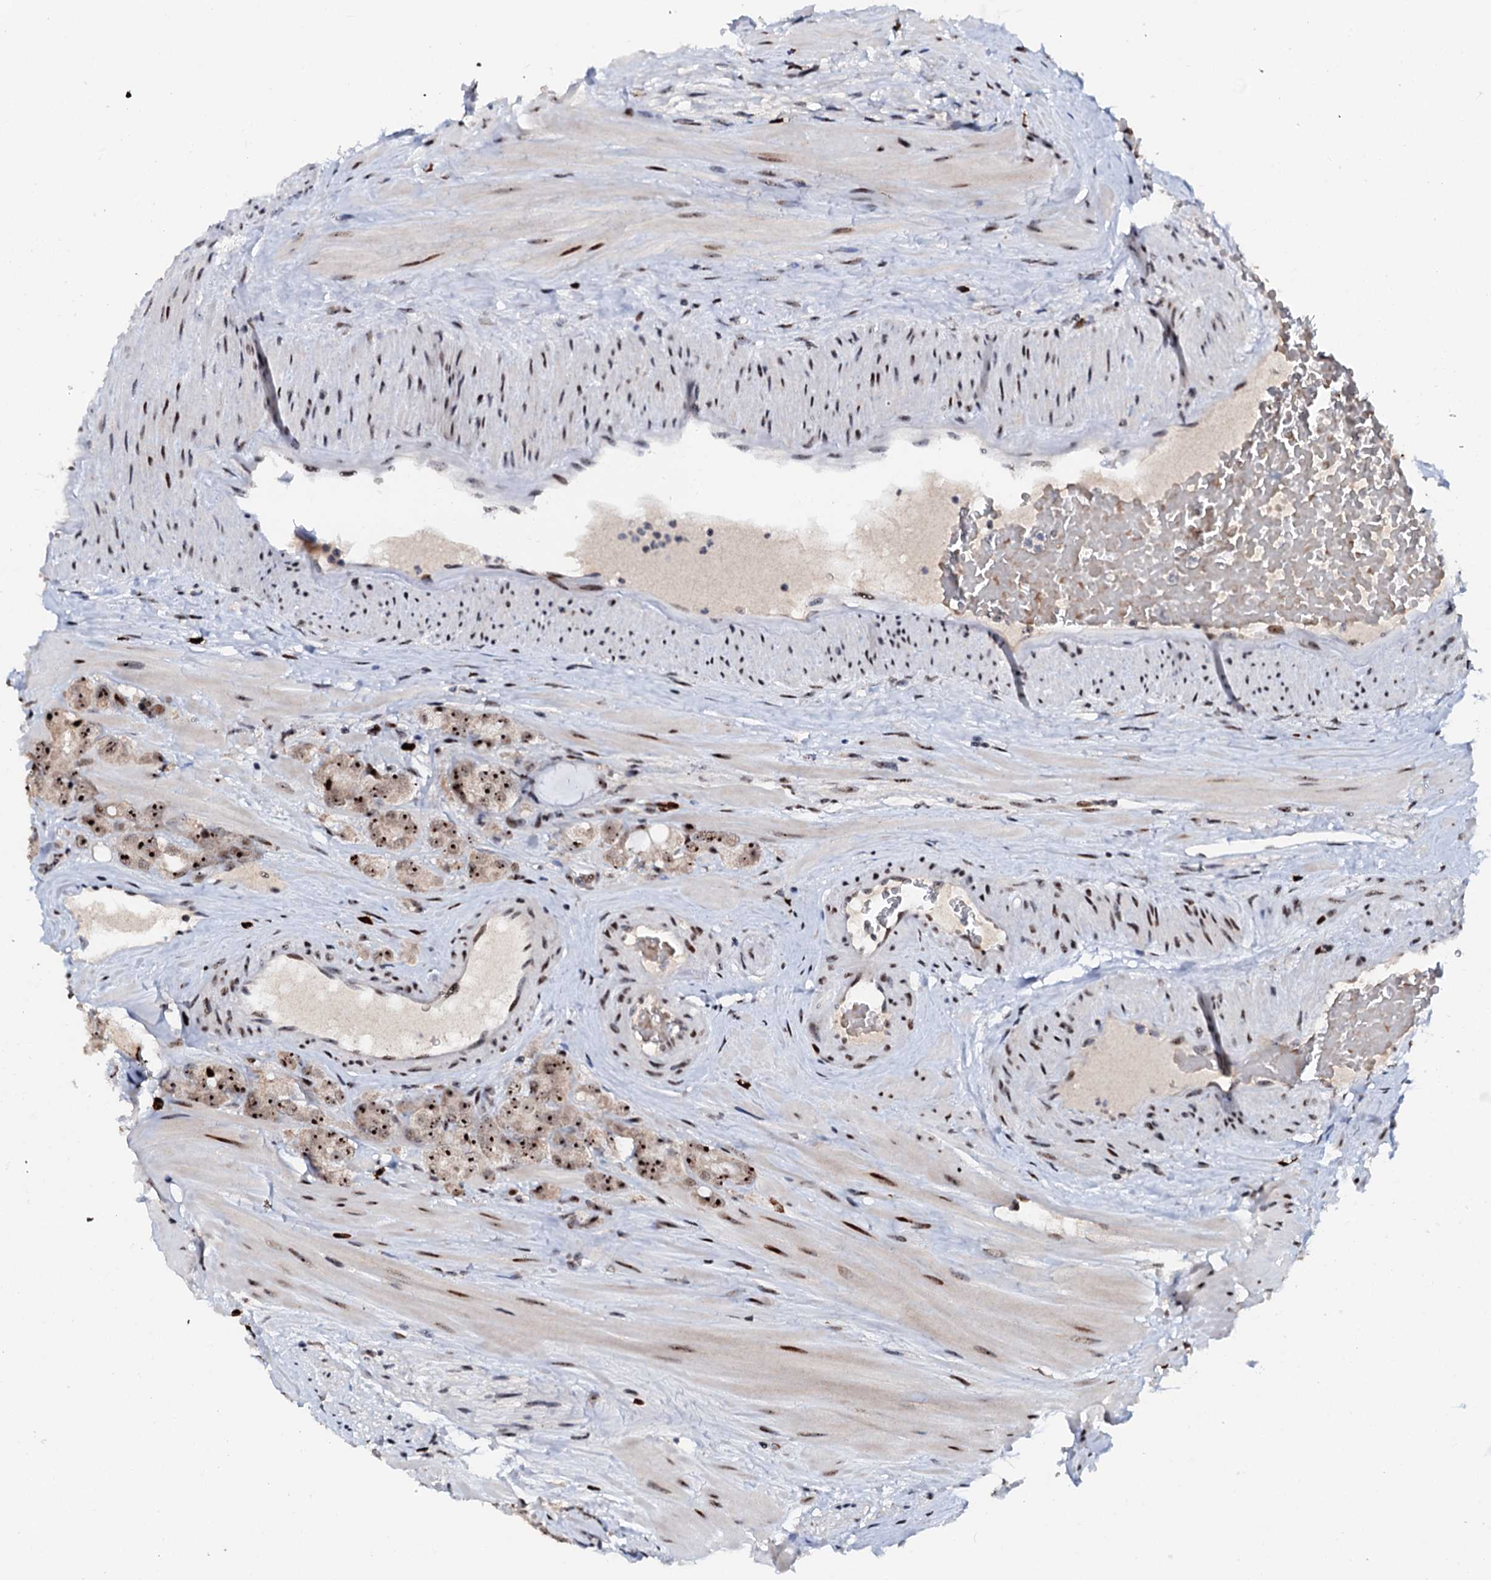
{"staining": {"intensity": "moderate", "quantity": ">75%", "location": "nuclear"}, "tissue": "prostate cancer", "cell_type": "Tumor cells", "image_type": "cancer", "snomed": [{"axis": "morphology", "description": "Adenocarcinoma, High grade"}, {"axis": "topography", "description": "Prostate"}], "caption": "Protein expression analysis of prostate high-grade adenocarcinoma displays moderate nuclear positivity in approximately >75% of tumor cells.", "gene": "NEUROG3", "patient": {"sex": "male", "age": 65}}